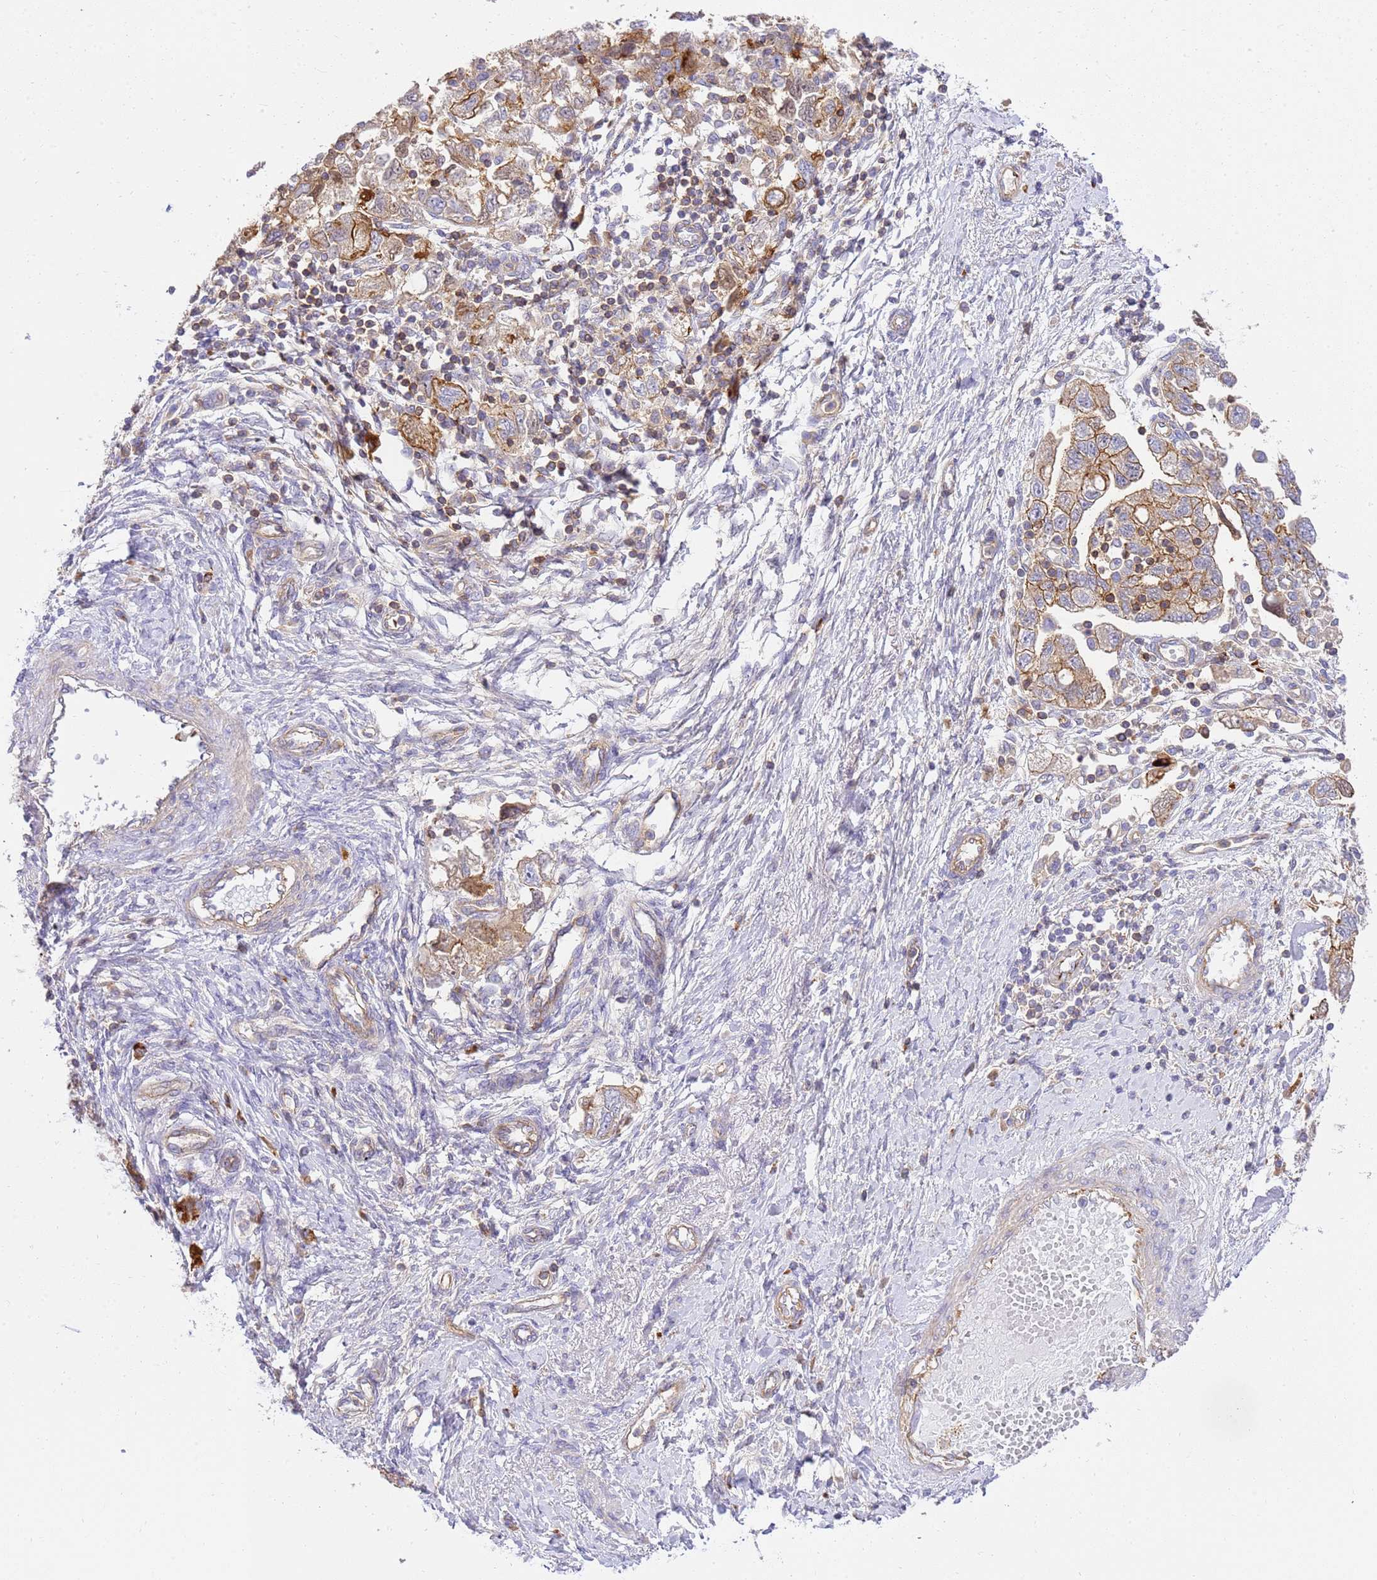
{"staining": {"intensity": "moderate", "quantity": "25%-75%", "location": "cytoplasmic/membranous"}, "tissue": "ovarian cancer", "cell_type": "Tumor cells", "image_type": "cancer", "snomed": [{"axis": "morphology", "description": "Carcinoma, NOS"}, {"axis": "morphology", "description": "Cystadenocarcinoma, serous, NOS"}, {"axis": "topography", "description": "Ovary"}], "caption": "Immunohistochemical staining of carcinoma (ovarian) demonstrates medium levels of moderate cytoplasmic/membranous positivity in approximately 25%-75% of tumor cells.", "gene": "EFCAB8", "patient": {"sex": "female", "age": 69}}